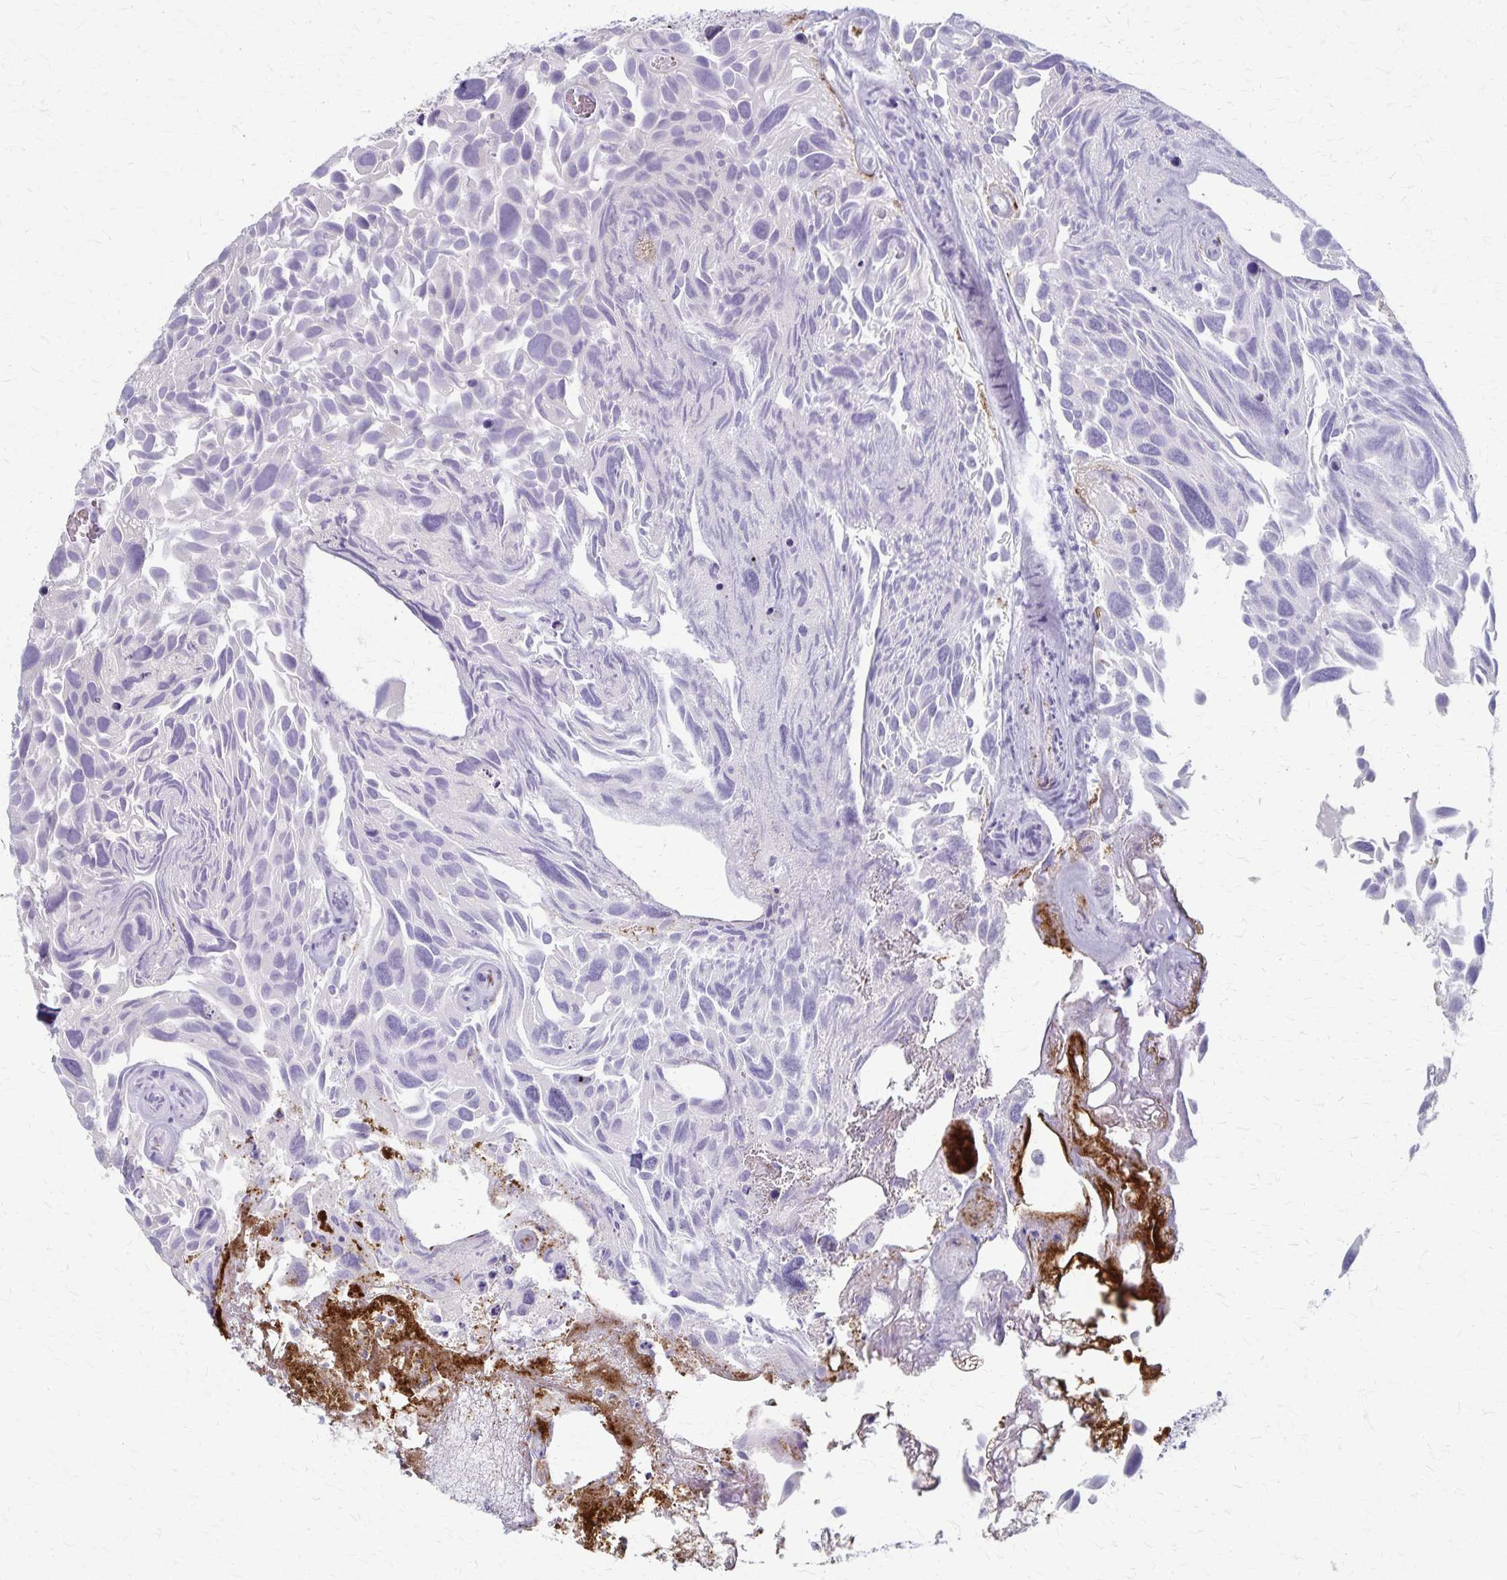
{"staining": {"intensity": "negative", "quantity": "none", "location": "none"}, "tissue": "urothelial cancer", "cell_type": "Tumor cells", "image_type": "cancer", "snomed": [{"axis": "morphology", "description": "Urothelial carcinoma, Low grade"}, {"axis": "topography", "description": "Urinary bladder"}], "caption": "Urothelial cancer was stained to show a protein in brown. There is no significant expression in tumor cells. The staining is performed using DAB brown chromogen with nuclei counter-stained in using hematoxylin.", "gene": "RASL10B", "patient": {"sex": "female", "age": 69}}